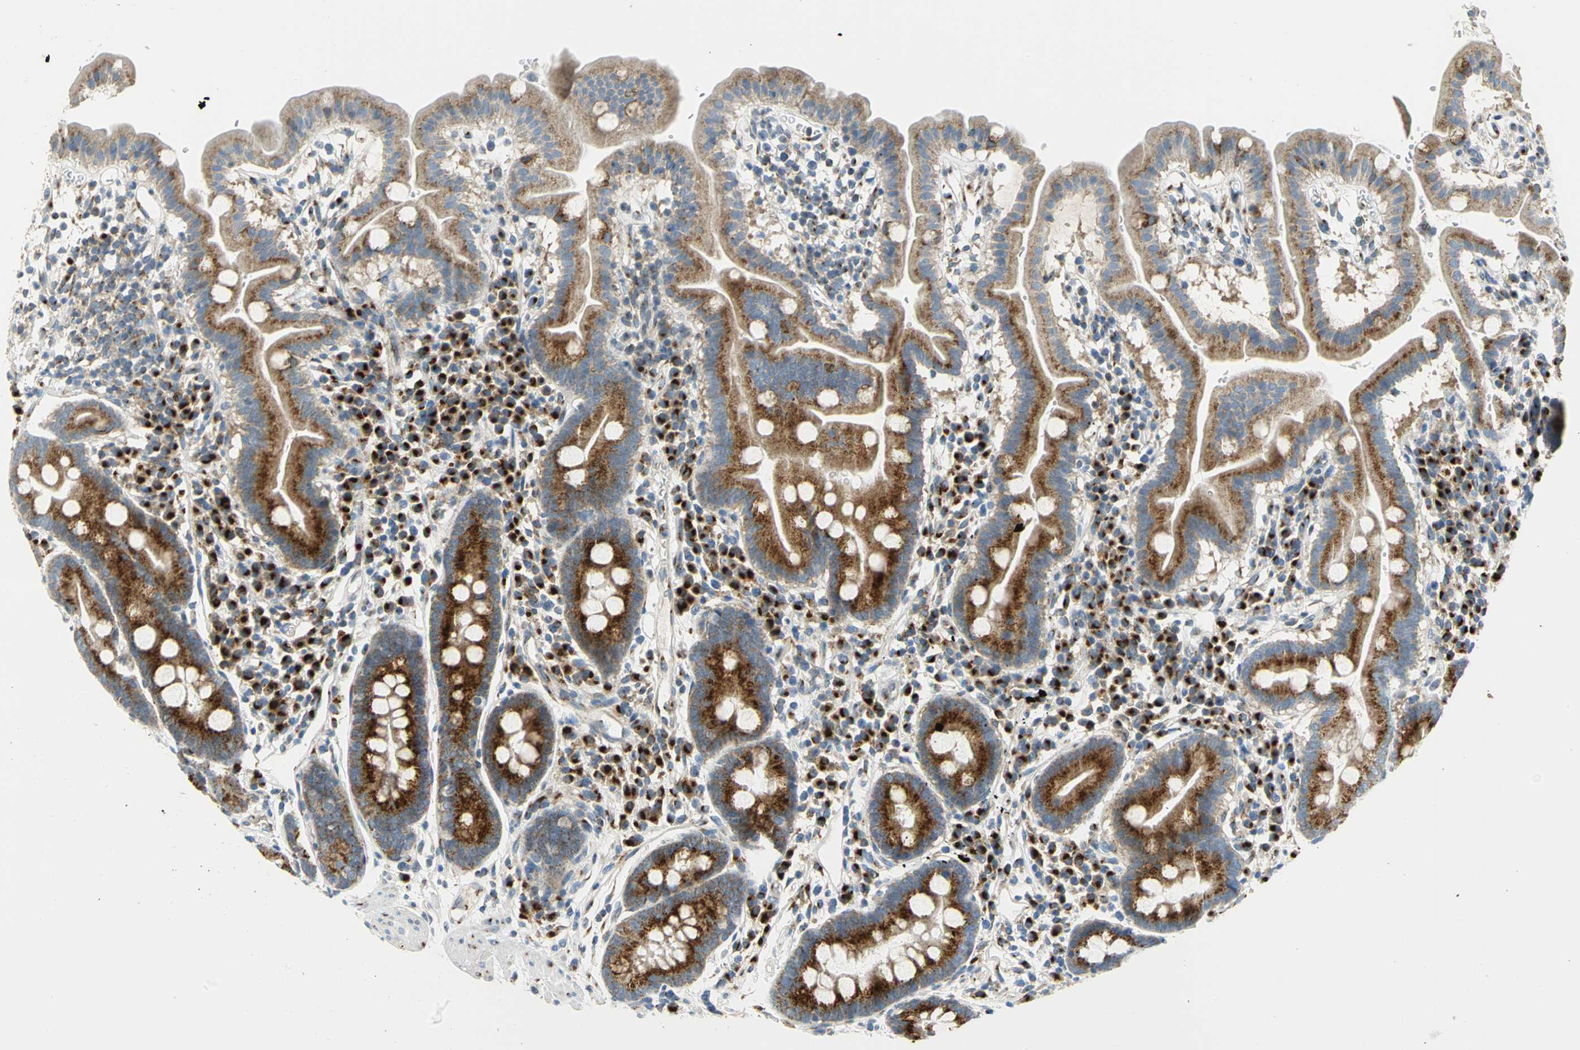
{"staining": {"intensity": "strong", "quantity": ">75%", "location": "cytoplasmic/membranous"}, "tissue": "duodenum", "cell_type": "Glandular cells", "image_type": "normal", "snomed": [{"axis": "morphology", "description": "Normal tissue, NOS"}, {"axis": "topography", "description": "Duodenum"}], "caption": "Strong cytoplasmic/membranous staining is appreciated in approximately >75% of glandular cells in normal duodenum. Immunohistochemistry stains the protein in brown and the nuclei are stained blue.", "gene": "GPR3", "patient": {"sex": "male", "age": 50}}